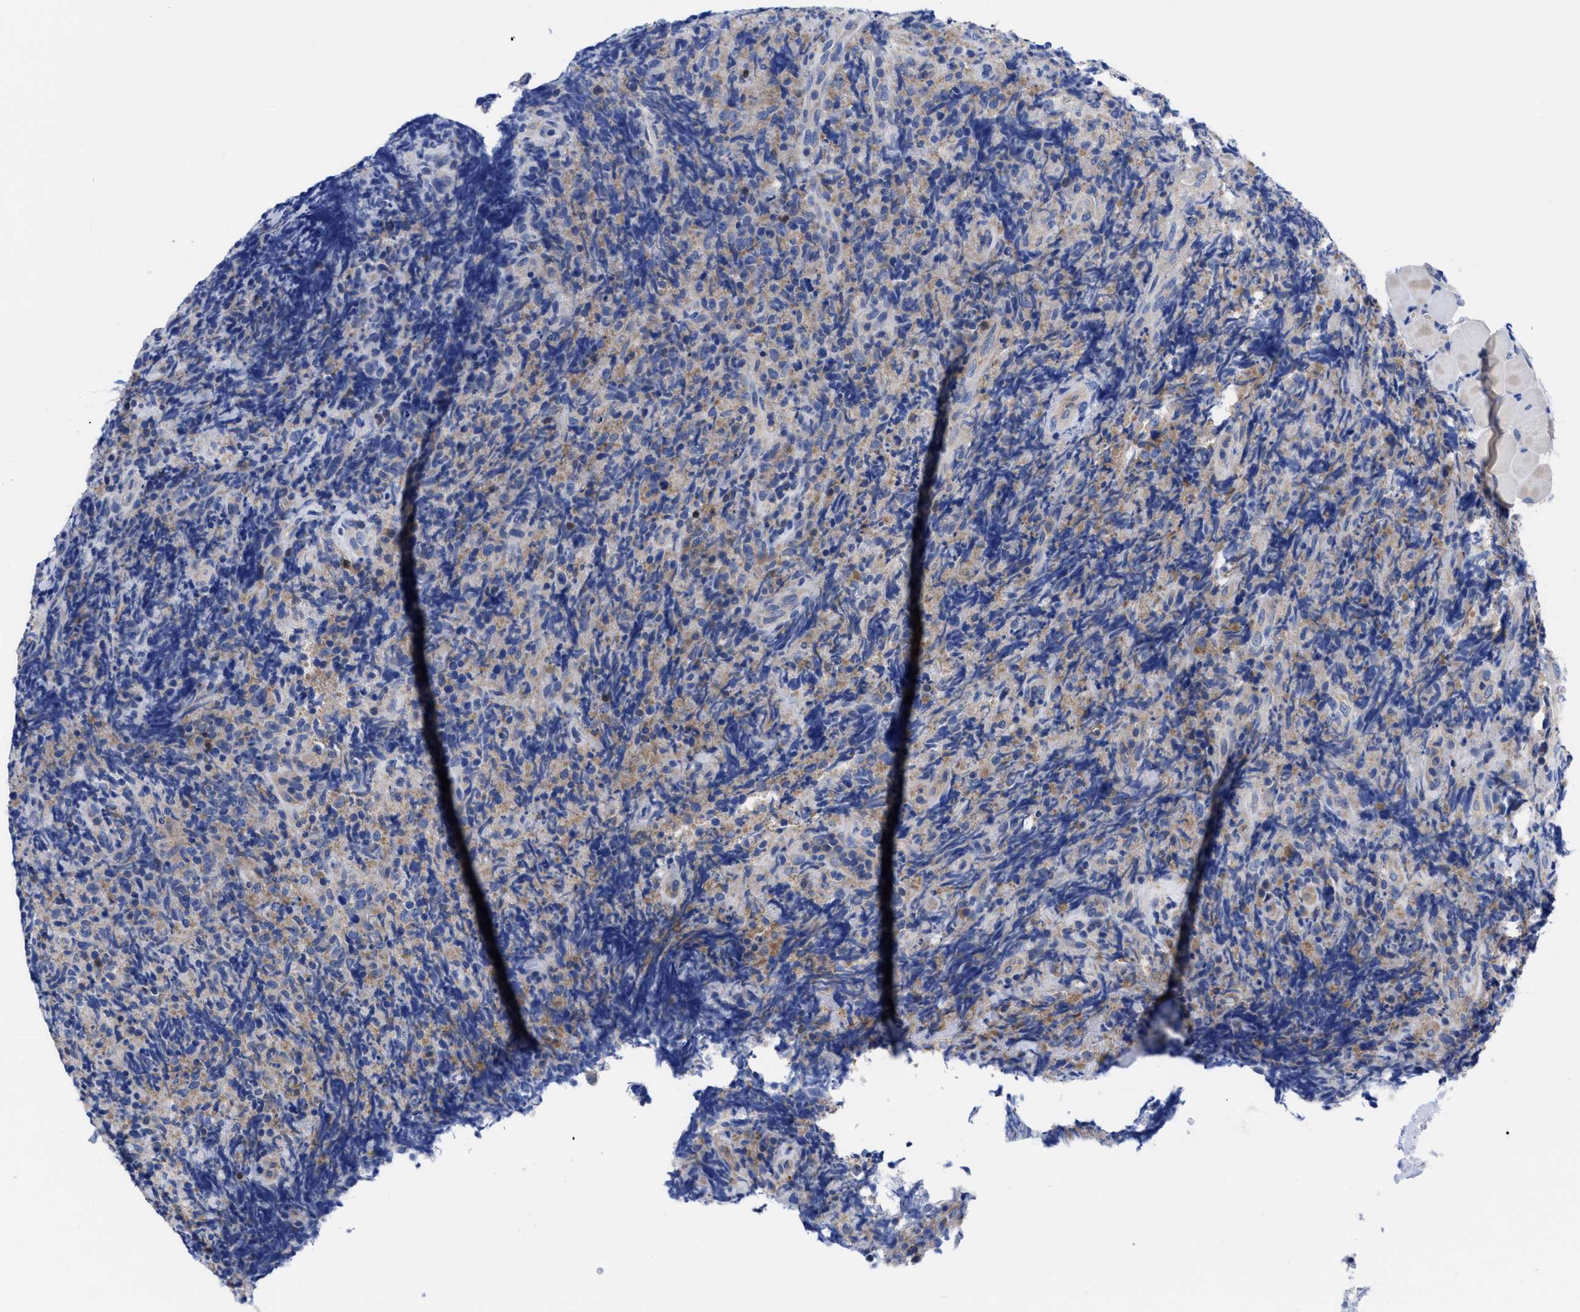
{"staining": {"intensity": "weak", "quantity": "25%-75%", "location": "cytoplasmic/membranous"}, "tissue": "lymphoma", "cell_type": "Tumor cells", "image_type": "cancer", "snomed": [{"axis": "morphology", "description": "Malignant lymphoma, non-Hodgkin's type, High grade"}, {"axis": "topography", "description": "Tonsil"}], "caption": "A brown stain shows weak cytoplasmic/membranous staining of a protein in malignant lymphoma, non-Hodgkin's type (high-grade) tumor cells. The protein is shown in brown color, while the nuclei are stained blue.", "gene": "RBKS", "patient": {"sex": "female", "age": 36}}